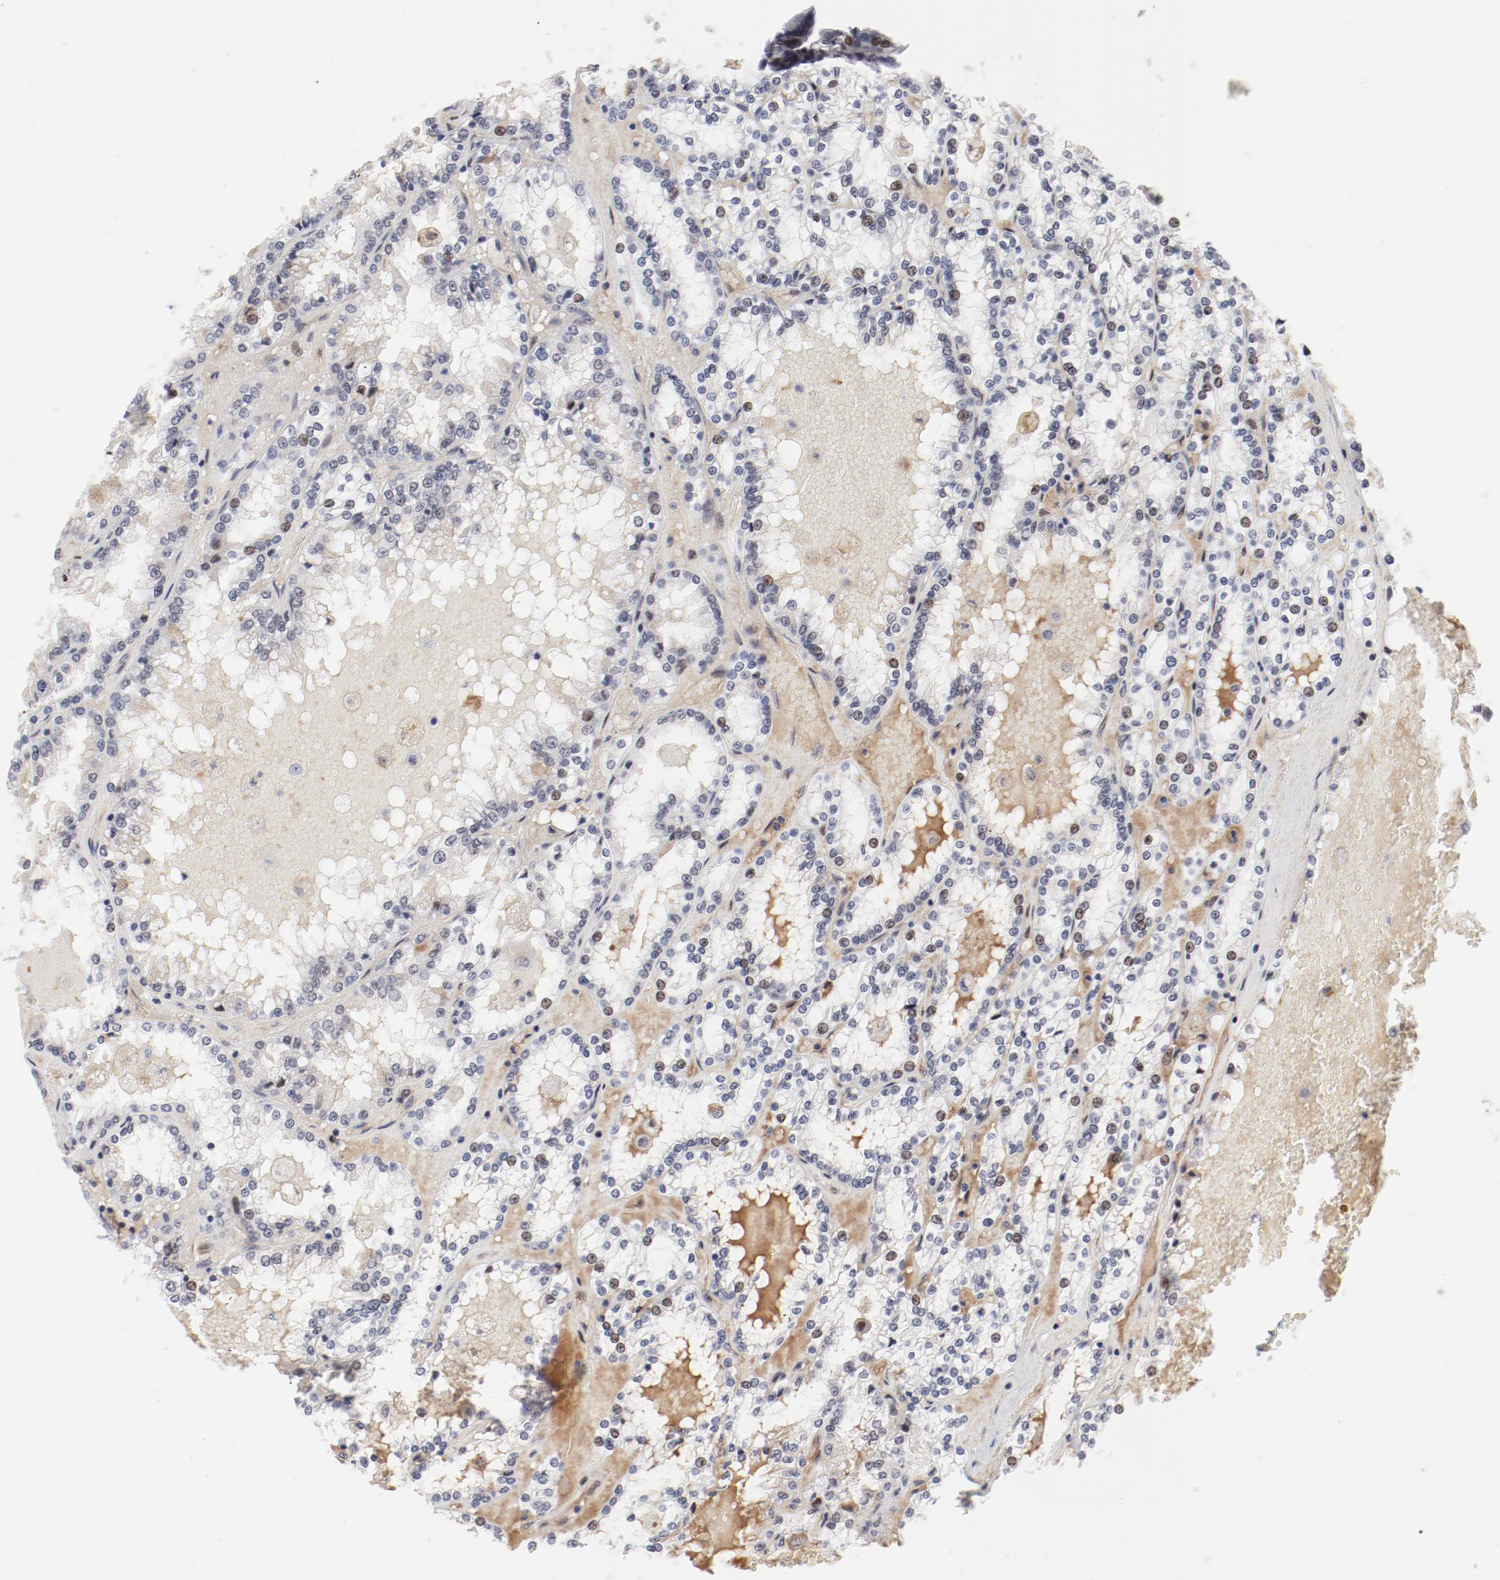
{"staining": {"intensity": "weak", "quantity": "<25%", "location": "nuclear"}, "tissue": "renal cancer", "cell_type": "Tumor cells", "image_type": "cancer", "snomed": [{"axis": "morphology", "description": "Adenocarcinoma, NOS"}, {"axis": "topography", "description": "Kidney"}], "caption": "Tumor cells are negative for brown protein staining in adenocarcinoma (renal).", "gene": "FSCB", "patient": {"sex": "female", "age": 56}}